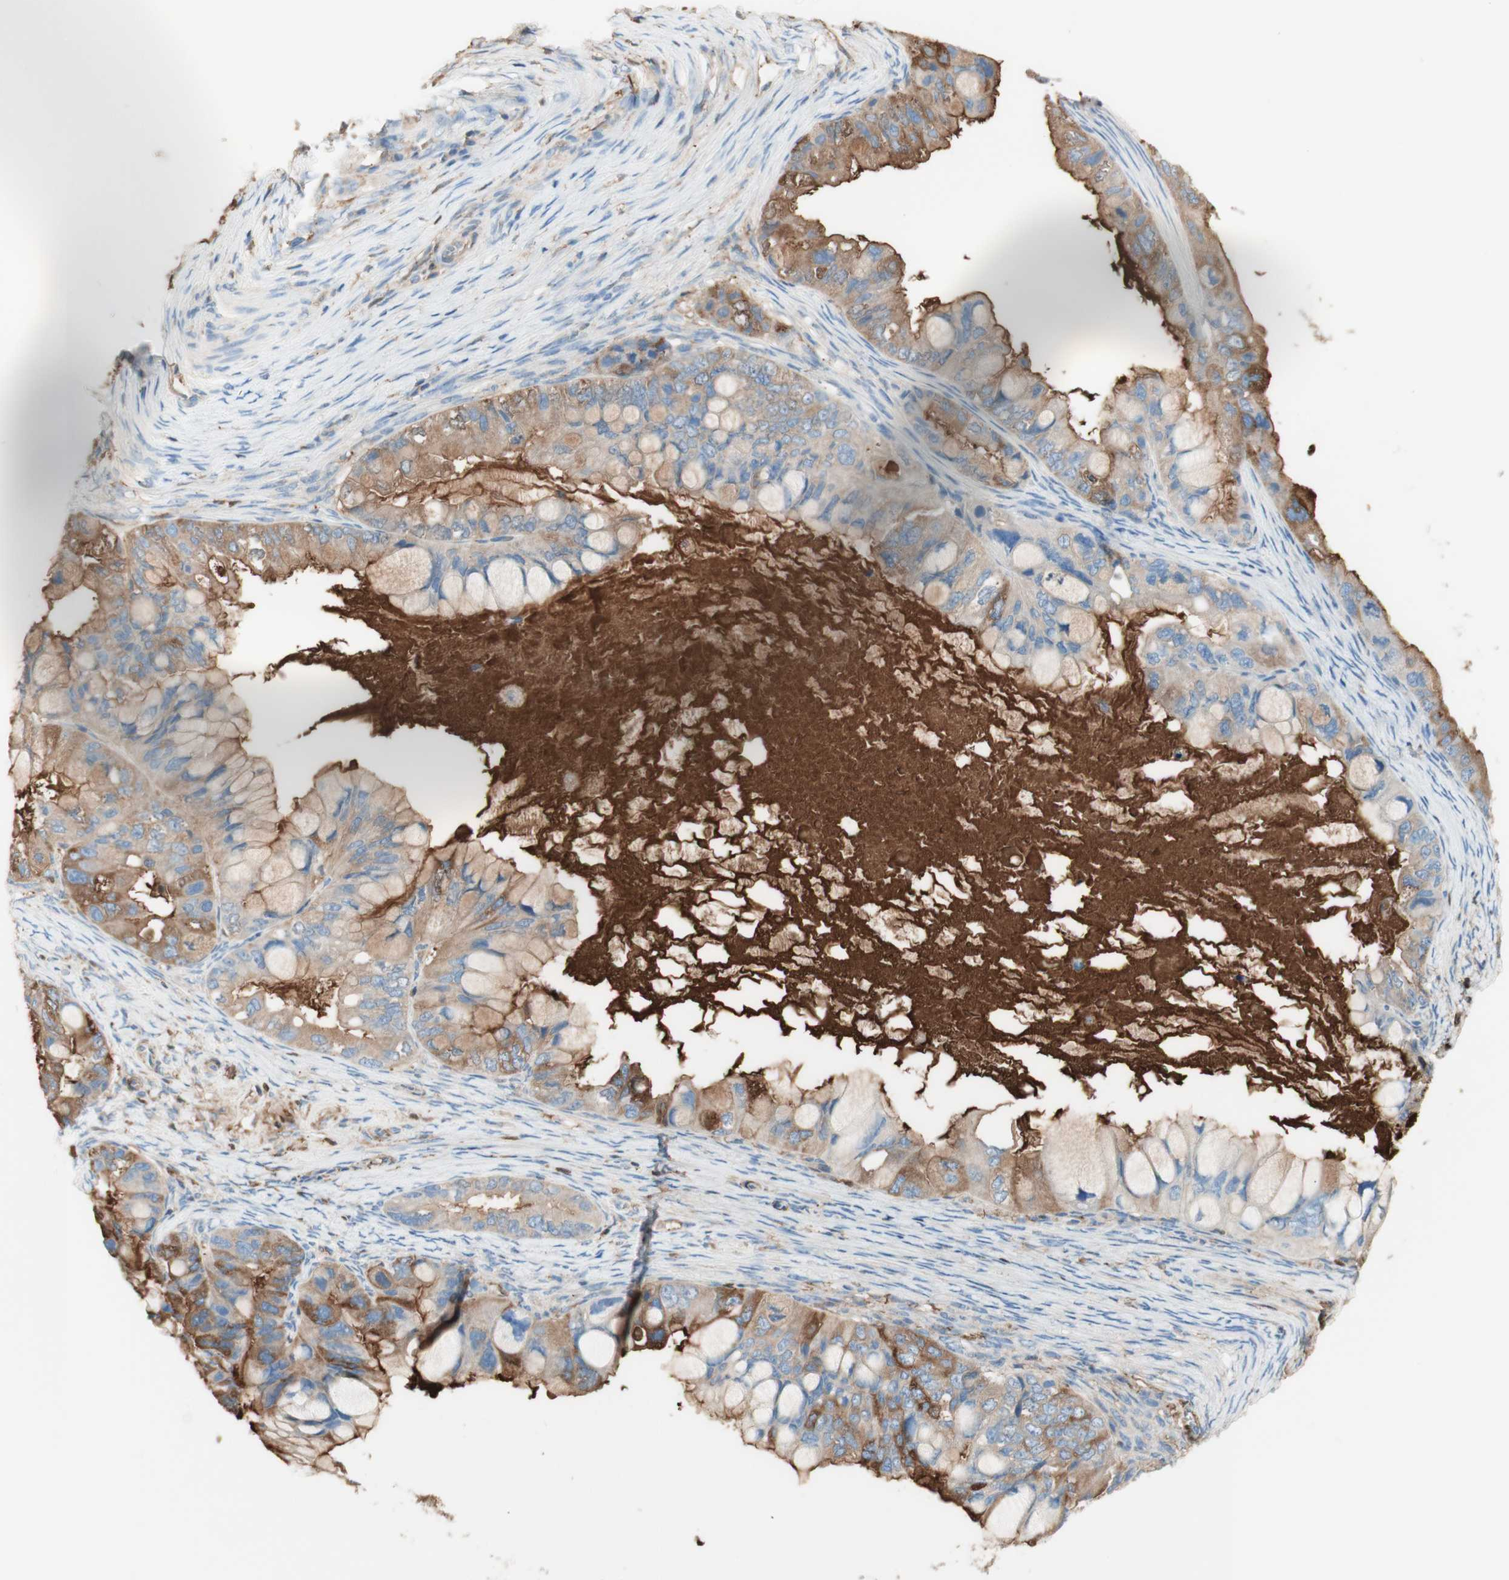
{"staining": {"intensity": "weak", "quantity": "25%-75%", "location": "cytoplasmic/membranous"}, "tissue": "ovarian cancer", "cell_type": "Tumor cells", "image_type": "cancer", "snomed": [{"axis": "morphology", "description": "Cystadenocarcinoma, mucinous, NOS"}, {"axis": "topography", "description": "Ovary"}], "caption": "Weak cytoplasmic/membranous expression for a protein is seen in approximately 25%-75% of tumor cells of ovarian cancer using immunohistochemistry (IHC).", "gene": "KNG1", "patient": {"sex": "female", "age": 80}}